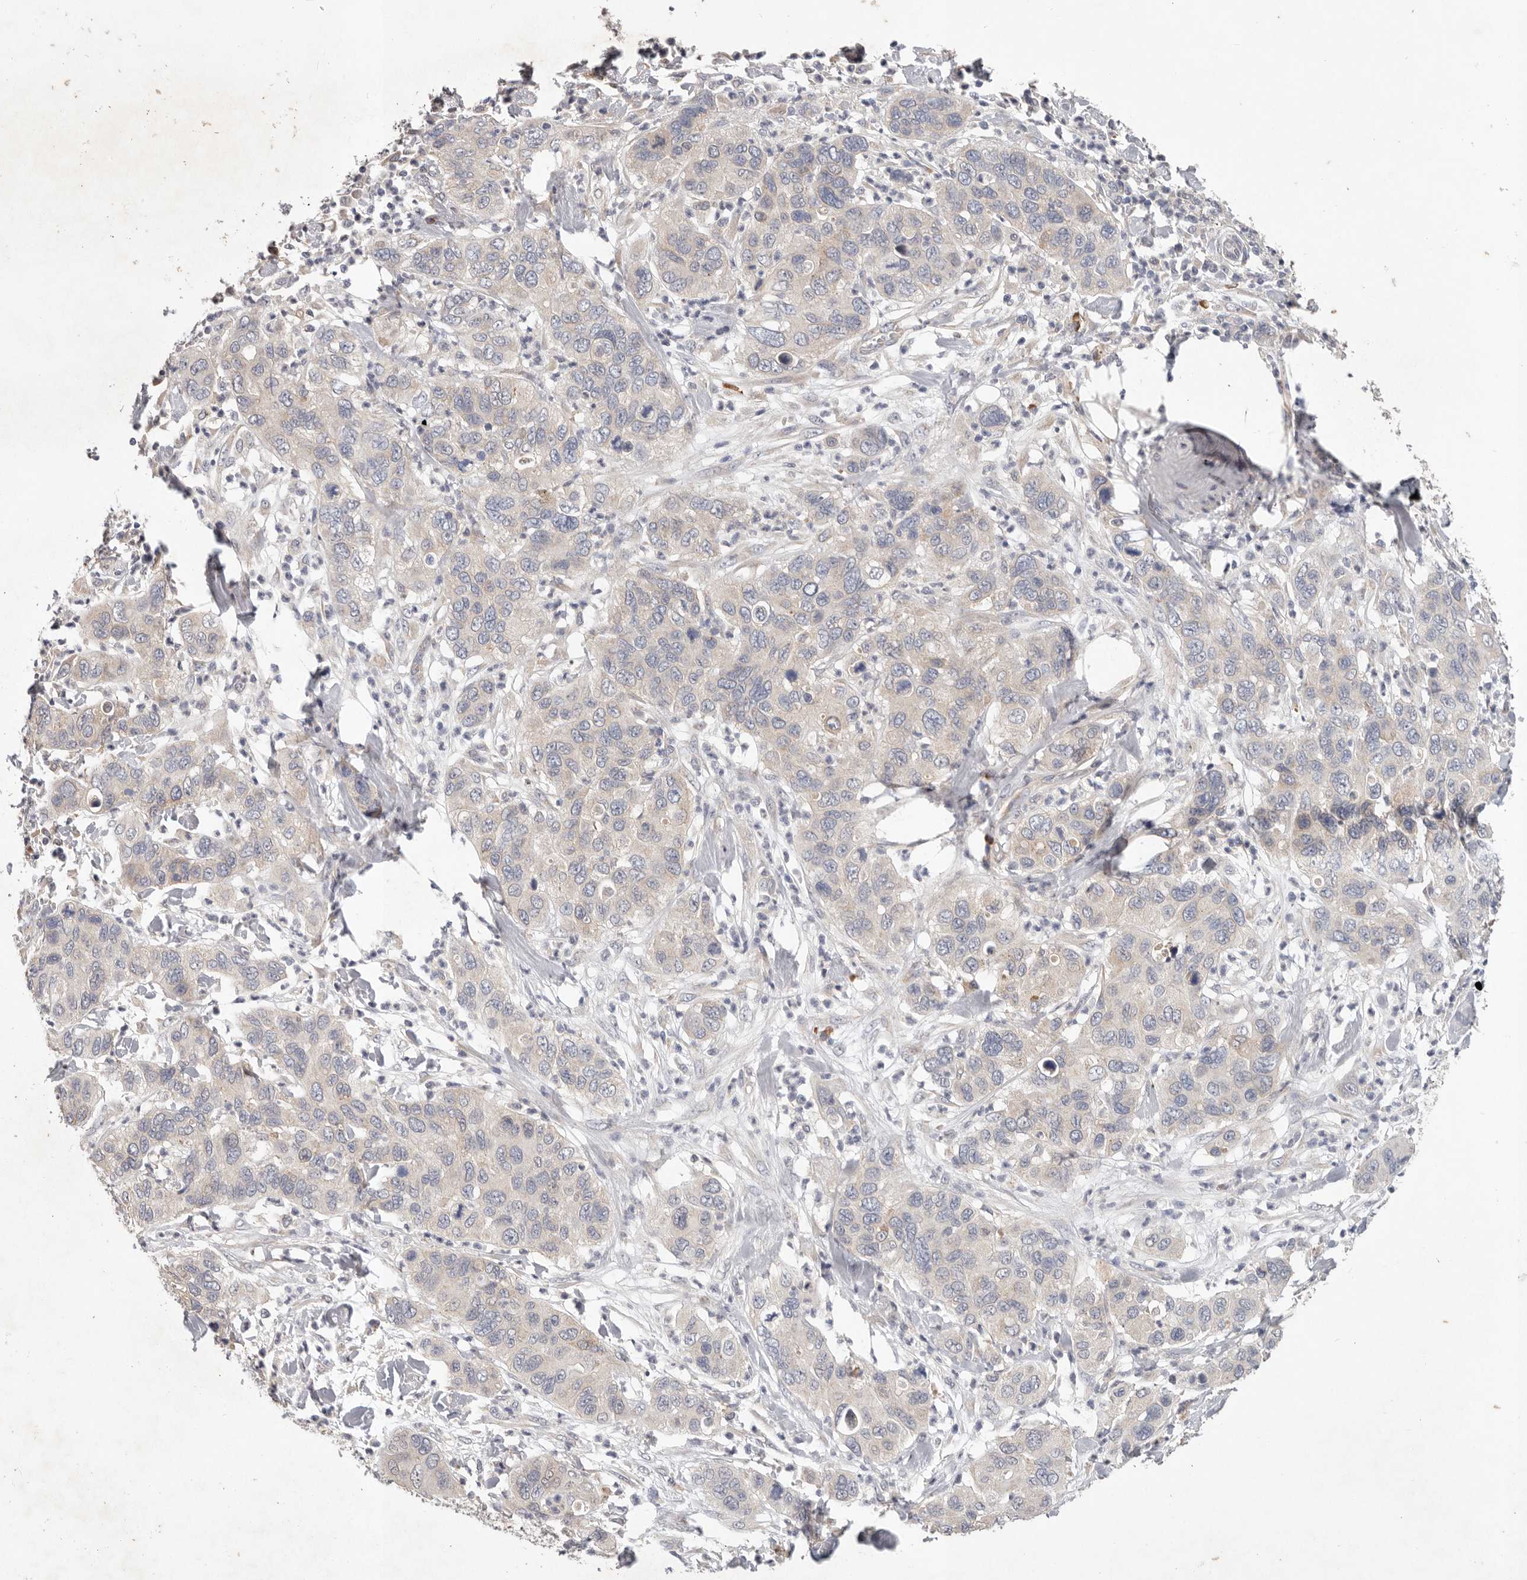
{"staining": {"intensity": "negative", "quantity": "none", "location": "none"}, "tissue": "pancreatic cancer", "cell_type": "Tumor cells", "image_type": "cancer", "snomed": [{"axis": "morphology", "description": "Adenocarcinoma, NOS"}, {"axis": "topography", "description": "Pancreas"}], "caption": "The immunohistochemistry image has no significant positivity in tumor cells of pancreatic cancer (adenocarcinoma) tissue.", "gene": "WDR77", "patient": {"sex": "female", "age": 71}}